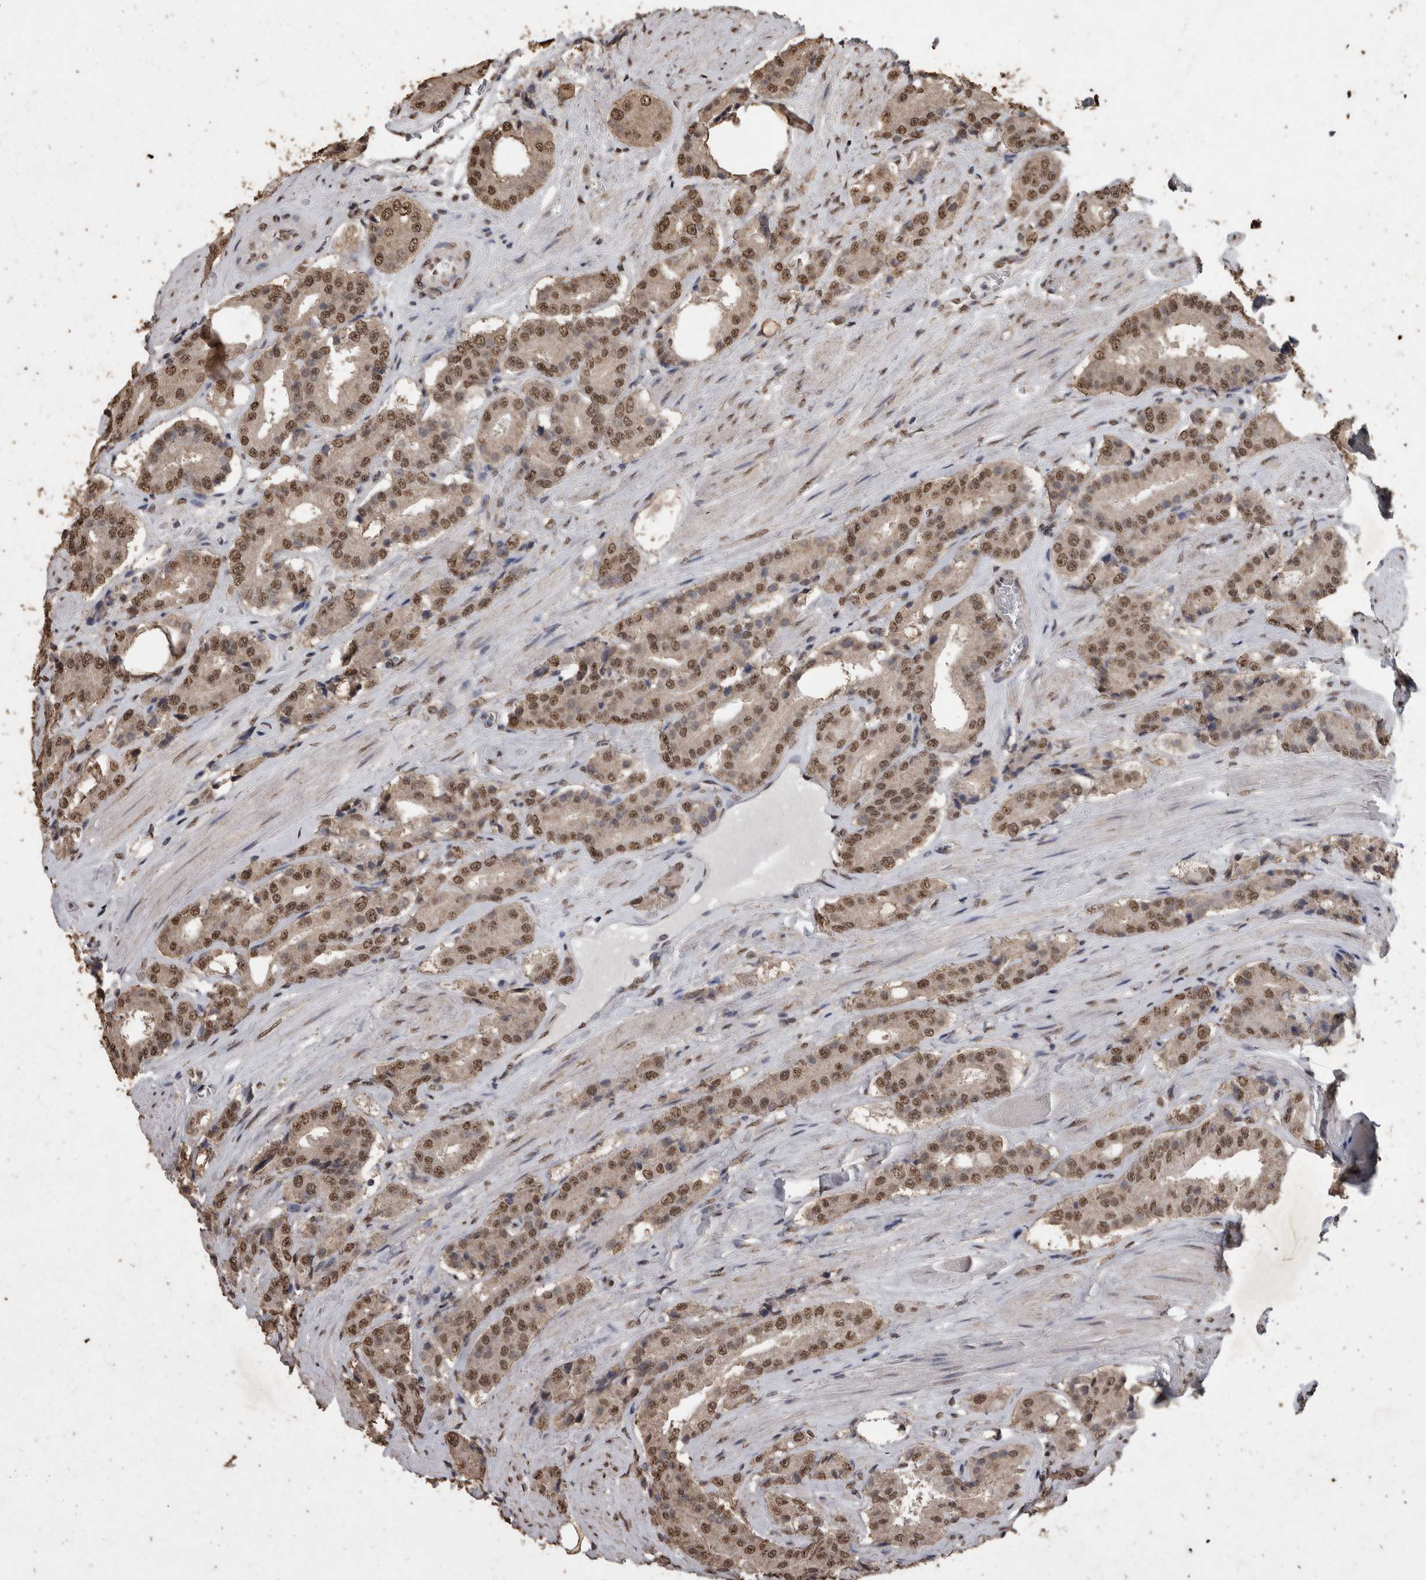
{"staining": {"intensity": "moderate", "quantity": ">75%", "location": "nuclear"}, "tissue": "prostate cancer", "cell_type": "Tumor cells", "image_type": "cancer", "snomed": [{"axis": "morphology", "description": "Adenocarcinoma, High grade"}, {"axis": "topography", "description": "Prostate"}], "caption": "Immunohistochemical staining of human prostate cancer (high-grade adenocarcinoma) displays medium levels of moderate nuclear protein expression in about >75% of tumor cells. The staining was performed using DAB (3,3'-diaminobenzidine) to visualize the protein expression in brown, while the nuclei were stained in blue with hematoxylin (Magnification: 20x).", "gene": "SMAD7", "patient": {"sex": "male", "age": 71}}